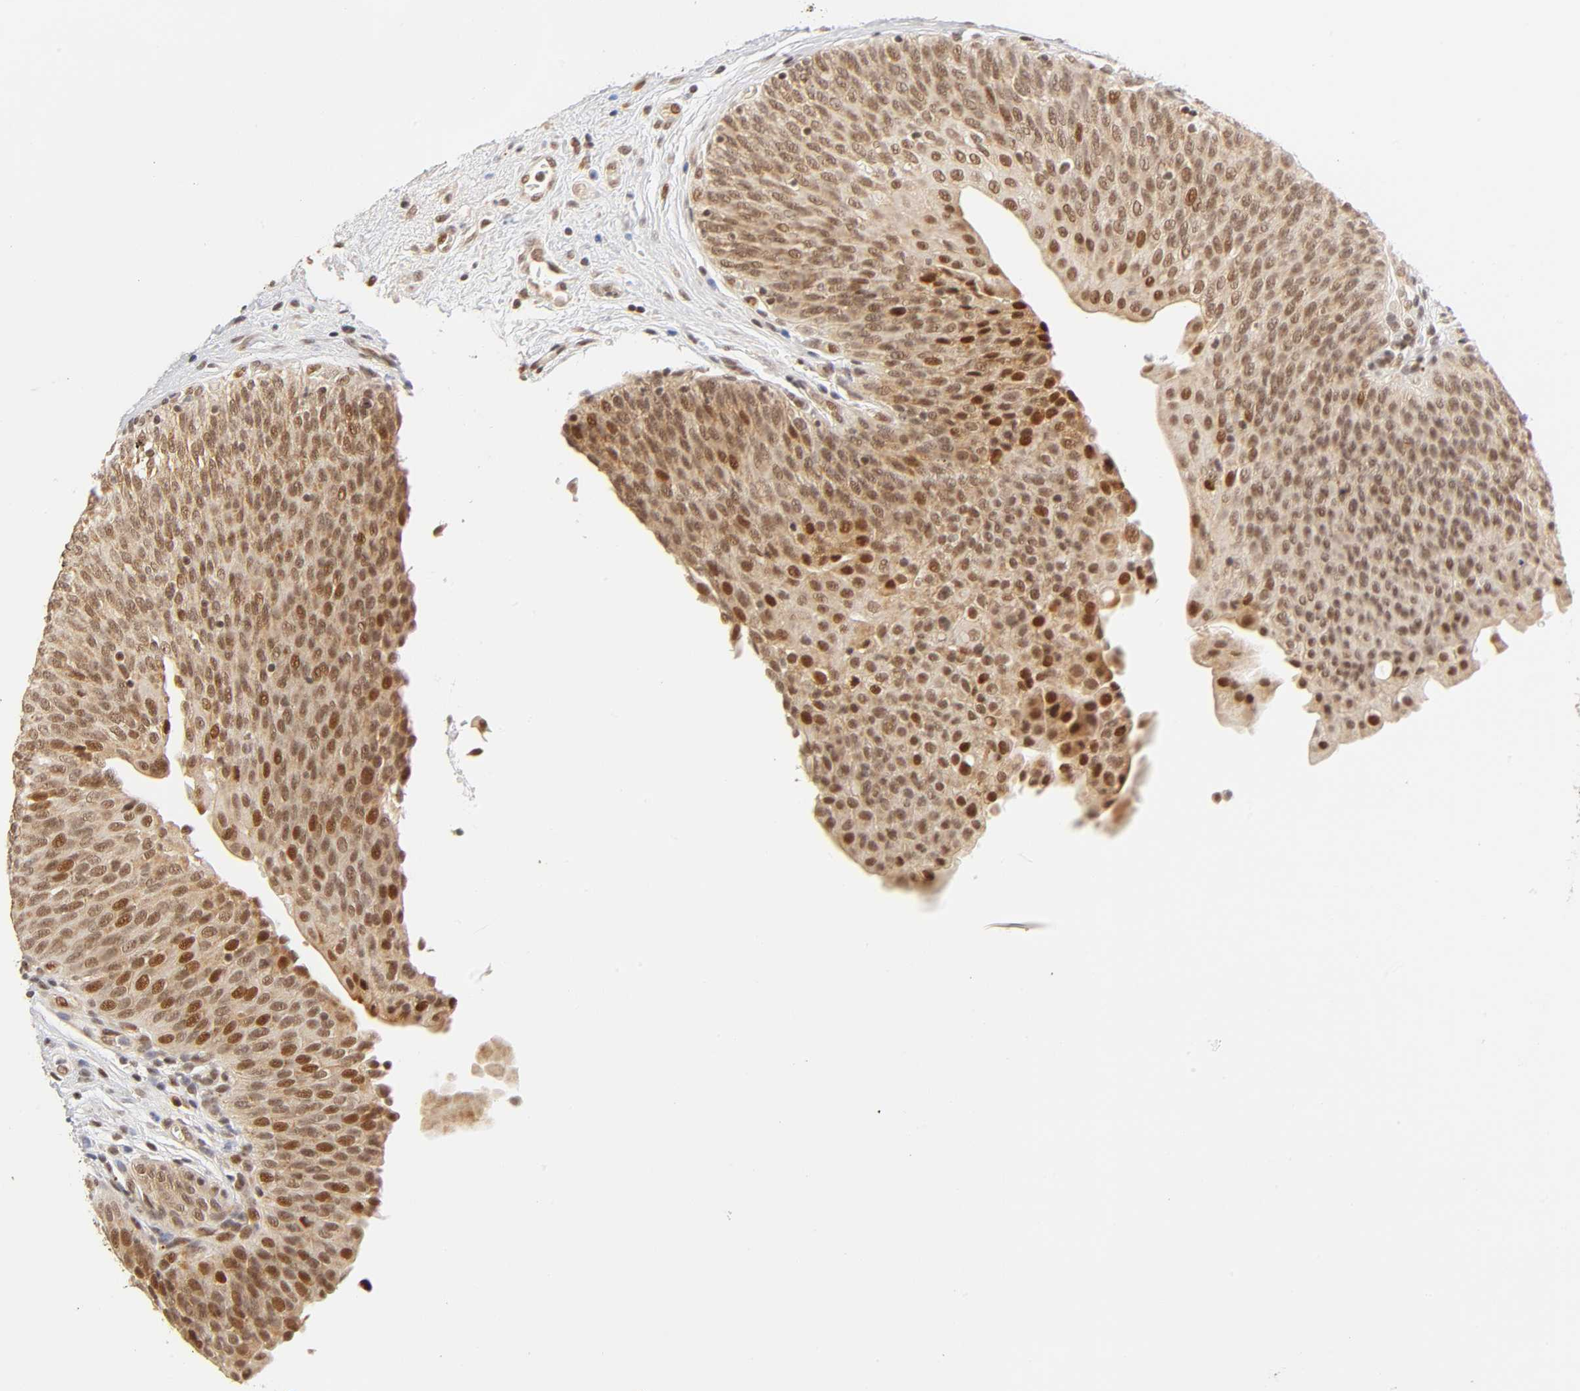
{"staining": {"intensity": "strong", "quantity": ">75%", "location": "cytoplasmic/membranous,nuclear"}, "tissue": "urinary bladder", "cell_type": "Urothelial cells", "image_type": "normal", "snomed": [{"axis": "morphology", "description": "Normal tissue, NOS"}, {"axis": "morphology", "description": "Dysplasia, NOS"}, {"axis": "topography", "description": "Urinary bladder"}], "caption": "Immunohistochemical staining of benign human urinary bladder displays strong cytoplasmic/membranous,nuclear protein staining in about >75% of urothelial cells. The staining is performed using DAB (3,3'-diaminobenzidine) brown chromogen to label protein expression. The nuclei are counter-stained blue using hematoxylin.", "gene": "TAF10", "patient": {"sex": "male", "age": 35}}